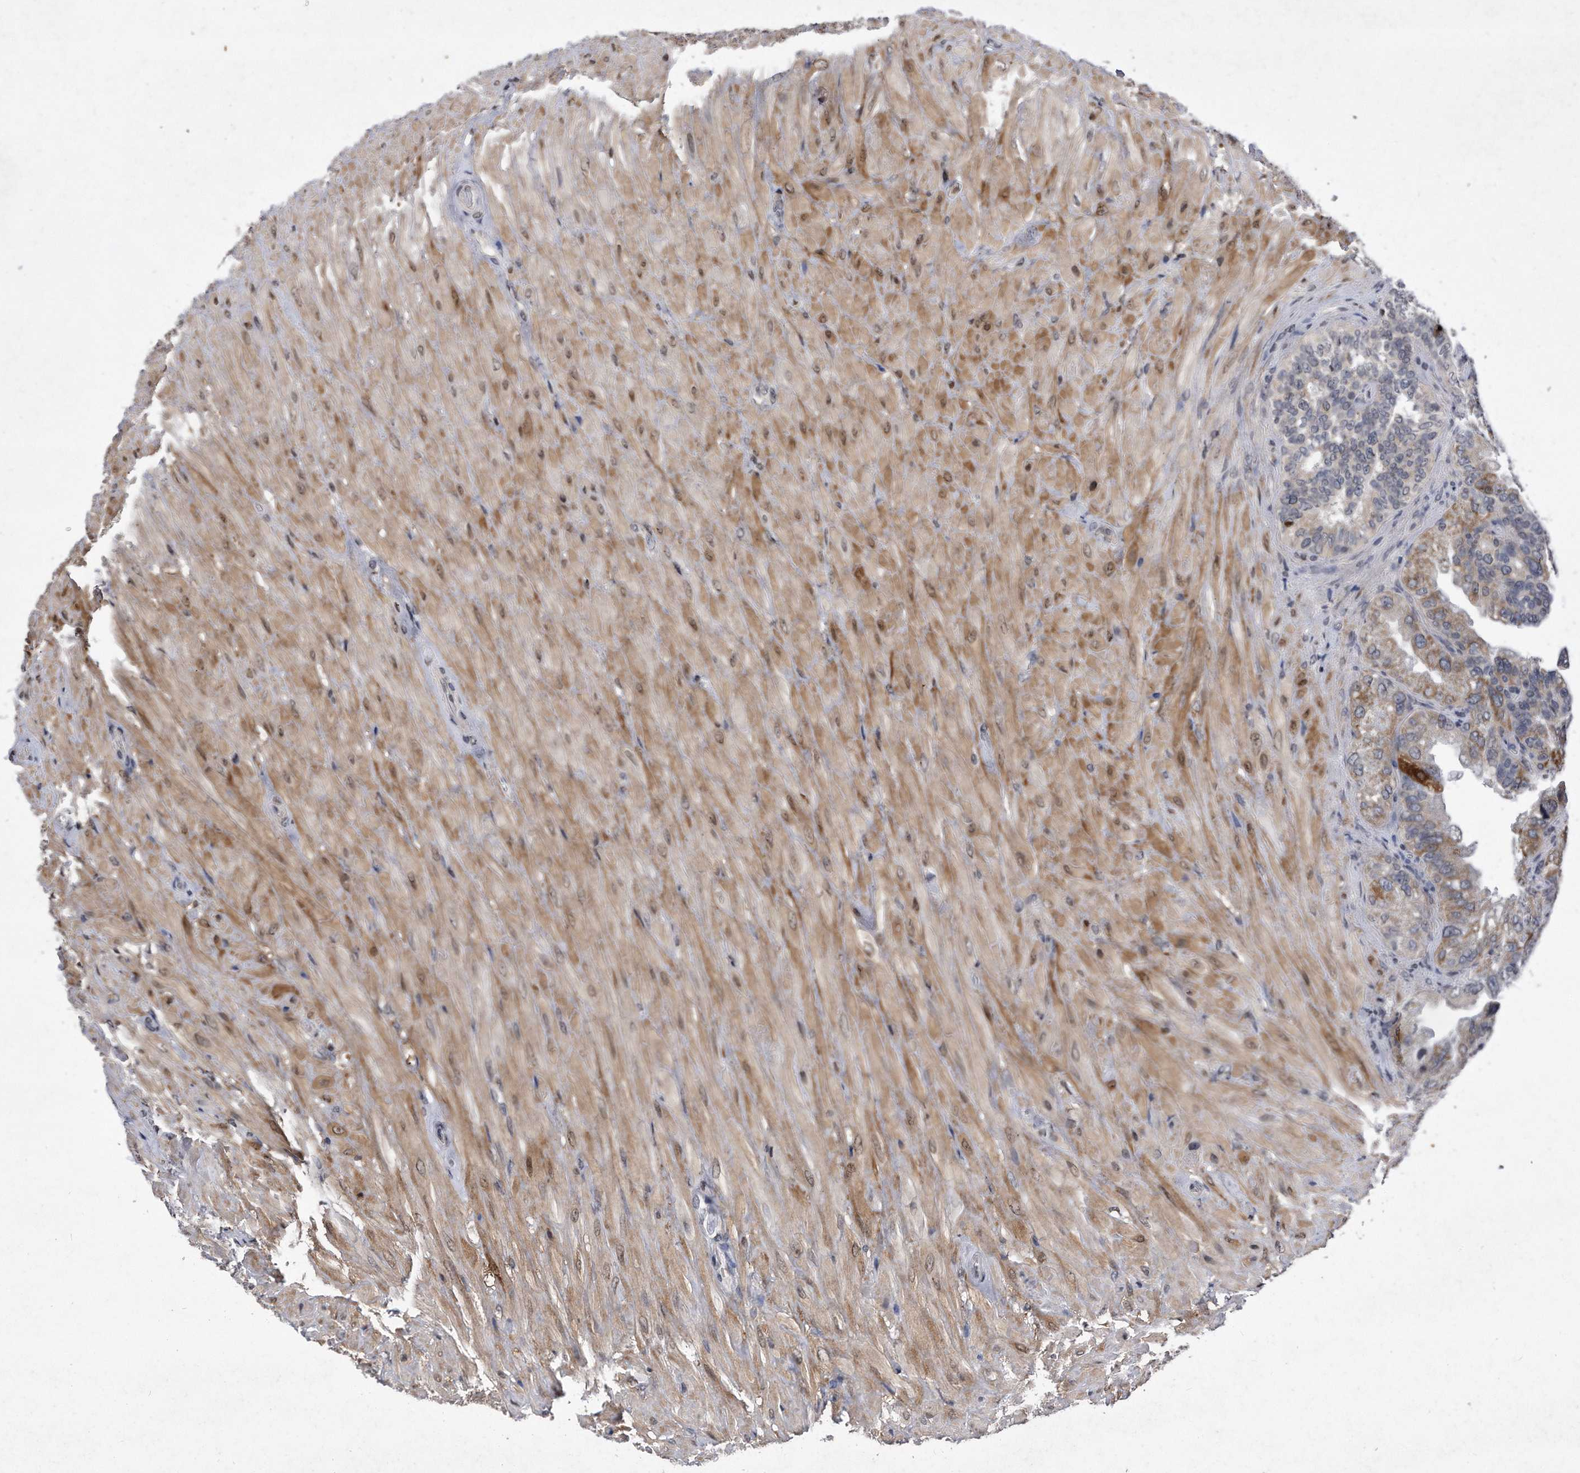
{"staining": {"intensity": "moderate", "quantity": "<25%", "location": "cytoplasmic/membranous"}, "tissue": "seminal vesicle", "cell_type": "Glandular cells", "image_type": "normal", "snomed": [{"axis": "morphology", "description": "Normal tissue, NOS"}, {"axis": "topography", "description": "Seminal veicle"}, {"axis": "topography", "description": "Peripheral nerve tissue"}], "caption": "Approximately <25% of glandular cells in normal human seminal vesicle display moderate cytoplasmic/membranous protein expression as visualized by brown immunohistochemical staining.", "gene": "DAB1", "patient": {"sex": "male", "age": 63}}